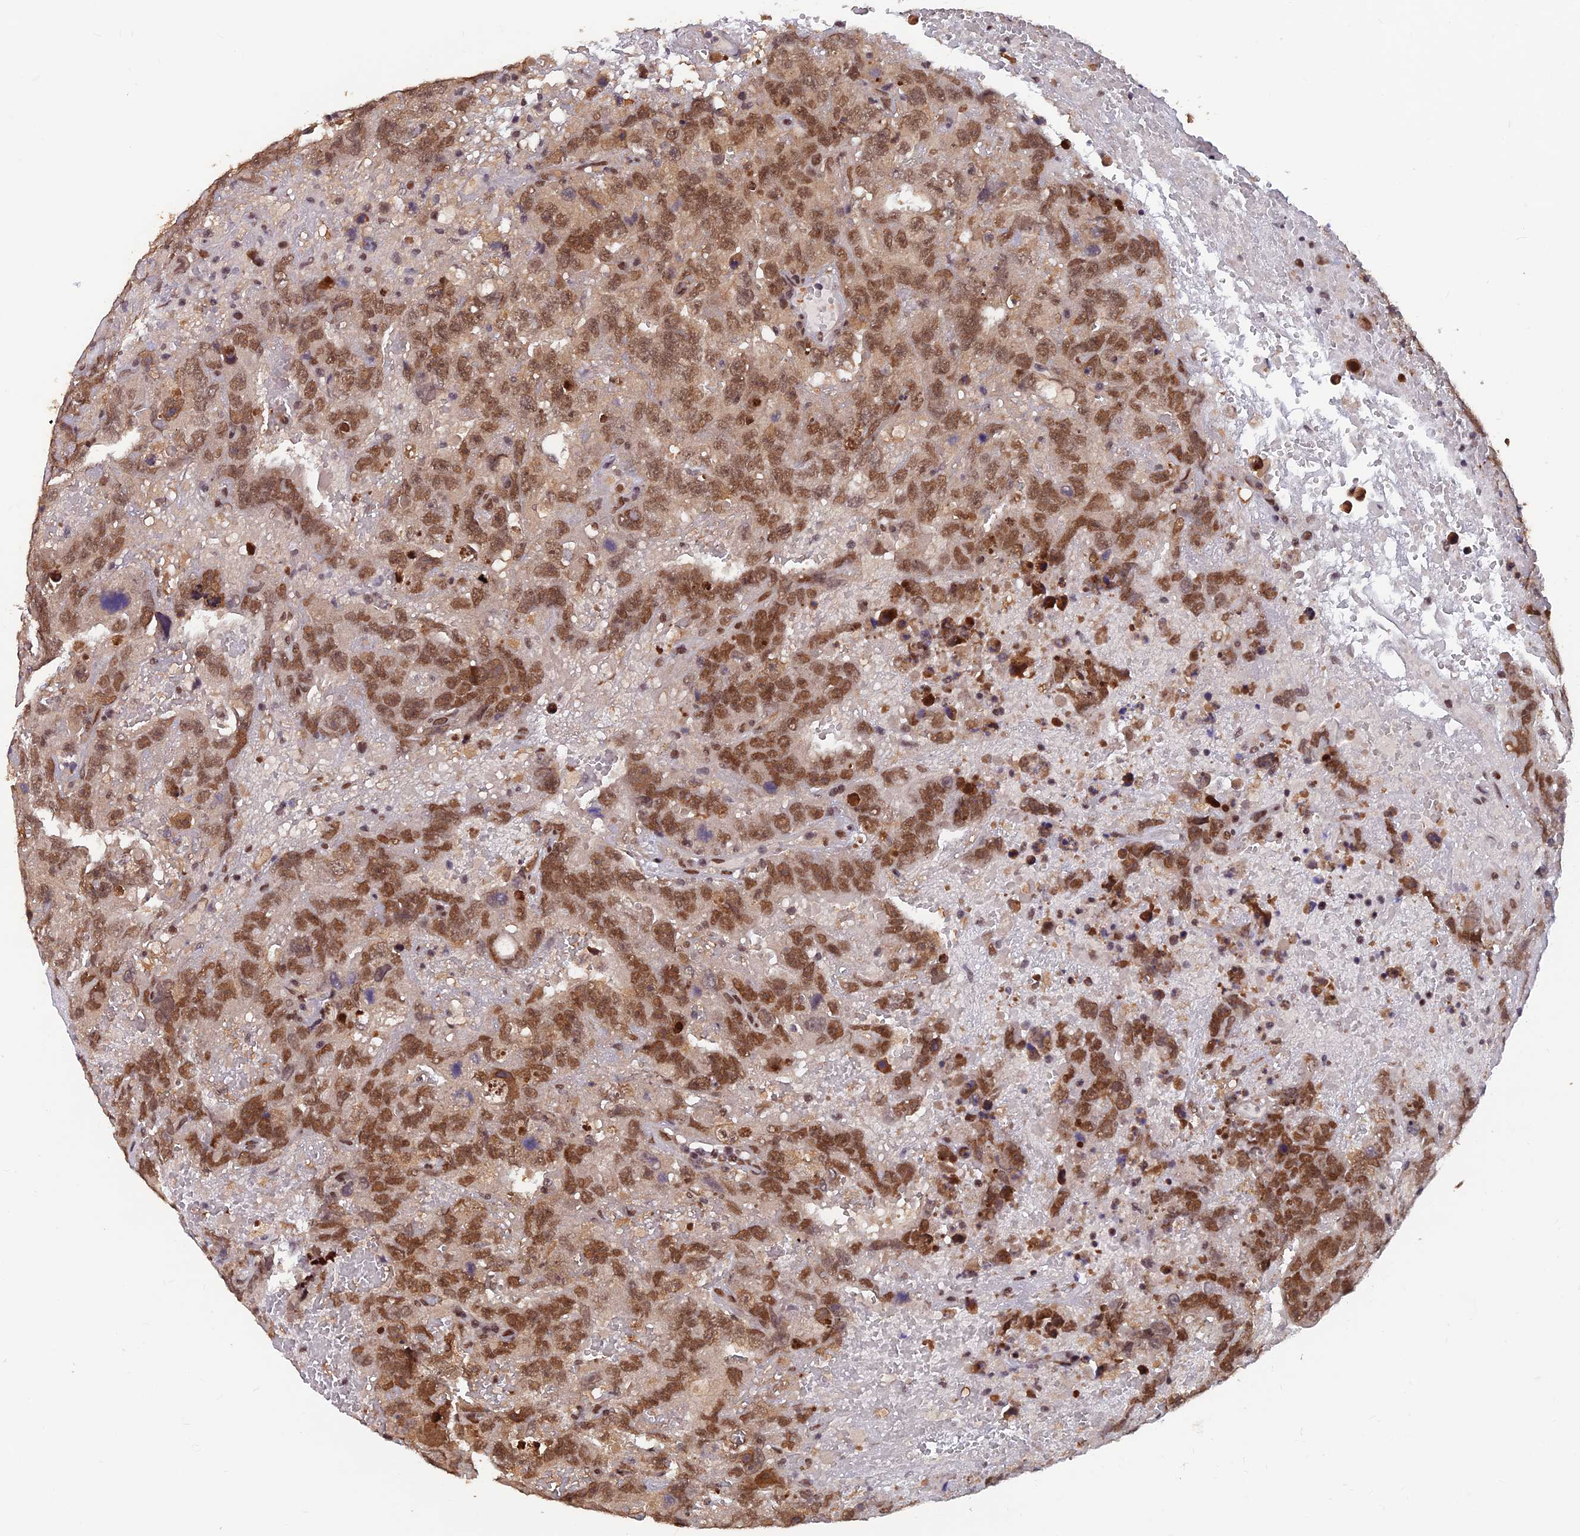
{"staining": {"intensity": "moderate", "quantity": ">75%", "location": "nuclear"}, "tissue": "testis cancer", "cell_type": "Tumor cells", "image_type": "cancer", "snomed": [{"axis": "morphology", "description": "Carcinoma, Embryonal, NOS"}, {"axis": "topography", "description": "Testis"}], "caption": "Approximately >75% of tumor cells in human testis embryonal carcinoma show moderate nuclear protein expression as visualized by brown immunohistochemical staining.", "gene": "FAM53C", "patient": {"sex": "male", "age": 45}}